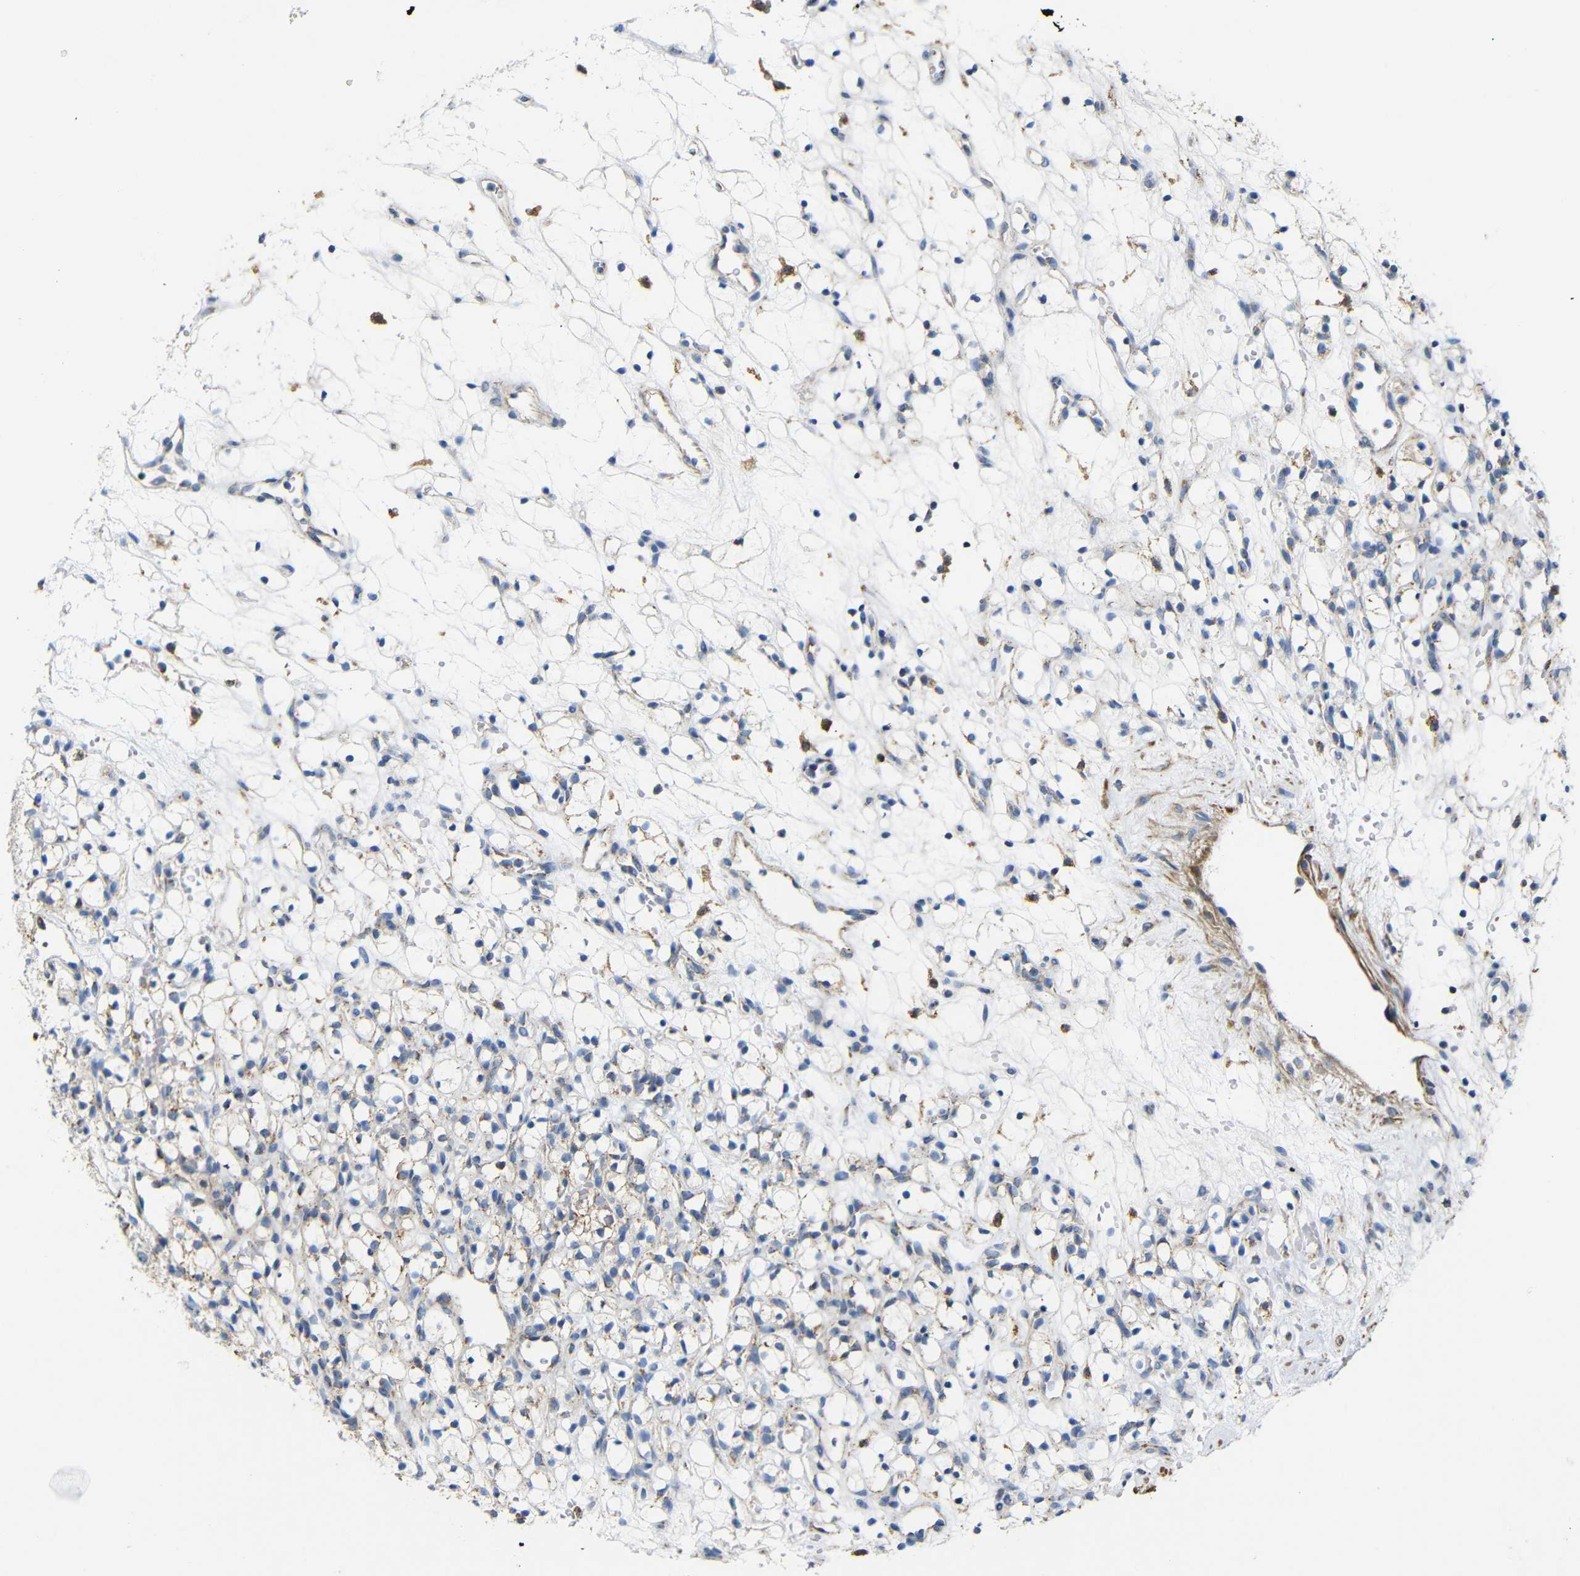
{"staining": {"intensity": "weak", "quantity": "<25%", "location": "cytoplasmic/membranous"}, "tissue": "renal cancer", "cell_type": "Tumor cells", "image_type": "cancer", "snomed": [{"axis": "morphology", "description": "Adenocarcinoma, NOS"}, {"axis": "topography", "description": "Kidney"}], "caption": "DAB (3,3'-diaminobenzidine) immunohistochemical staining of human adenocarcinoma (renal) exhibits no significant staining in tumor cells.", "gene": "FAM171B", "patient": {"sex": "female", "age": 60}}